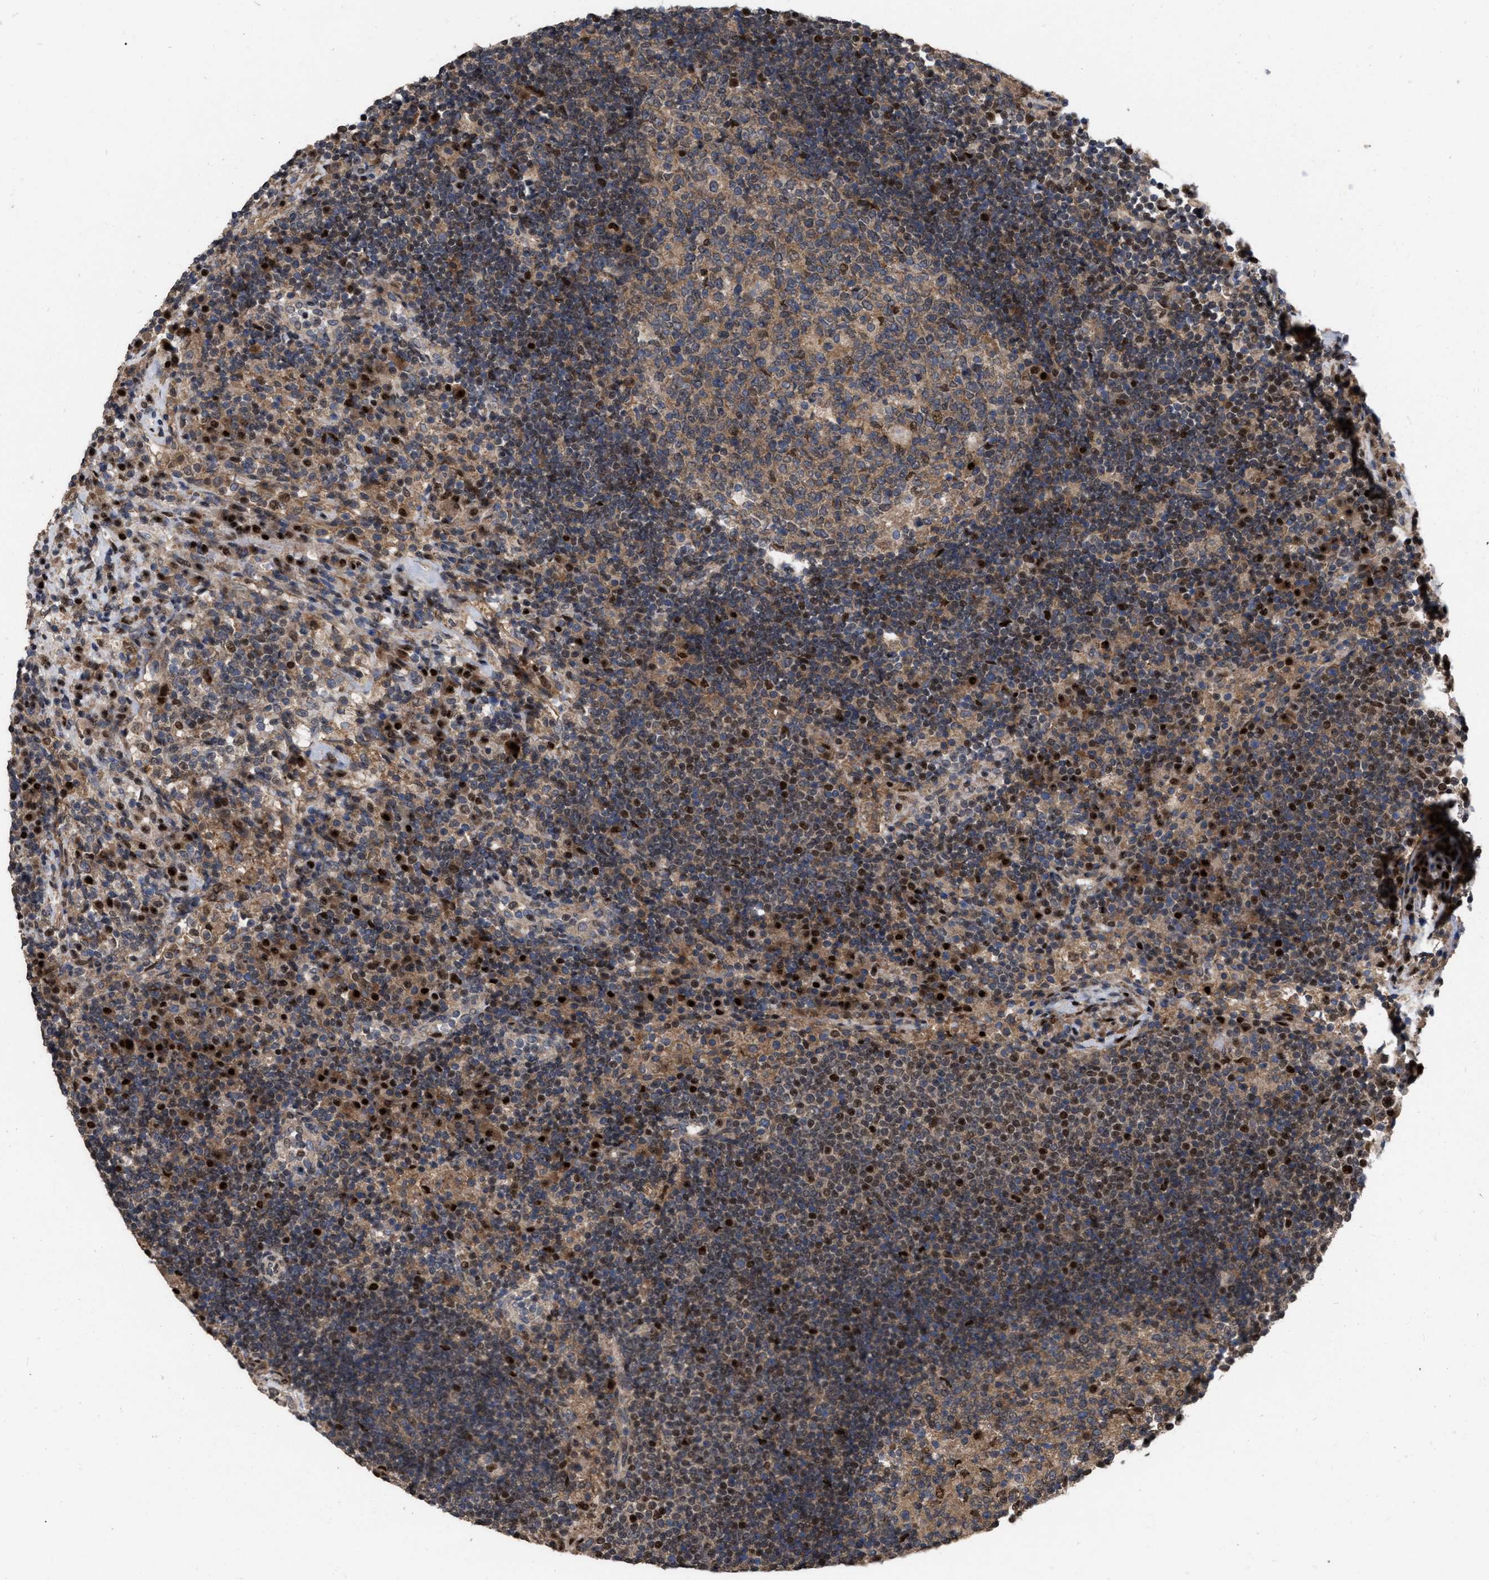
{"staining": {"intensity": "moderate", "quantity": ">75%", "location": "cytoplasmic/membranous,nuclear"}, "tissue": "lymph node", "cell_type": "Germinal center cells", "image_type": "normal", "snomed": [{"axis": "morphology", "description": "Normal tissue, NOS"}, {"axis": "topography", "description": "Lymph node"}], "caption": "A medium amount of moderate cytoplasmic/membranous,nuclear staining is seen in approximately >75% of germinal center cells in benign lymph node.", "gene": "MDM4", "patient": {"sex": "female", "age": 53}}